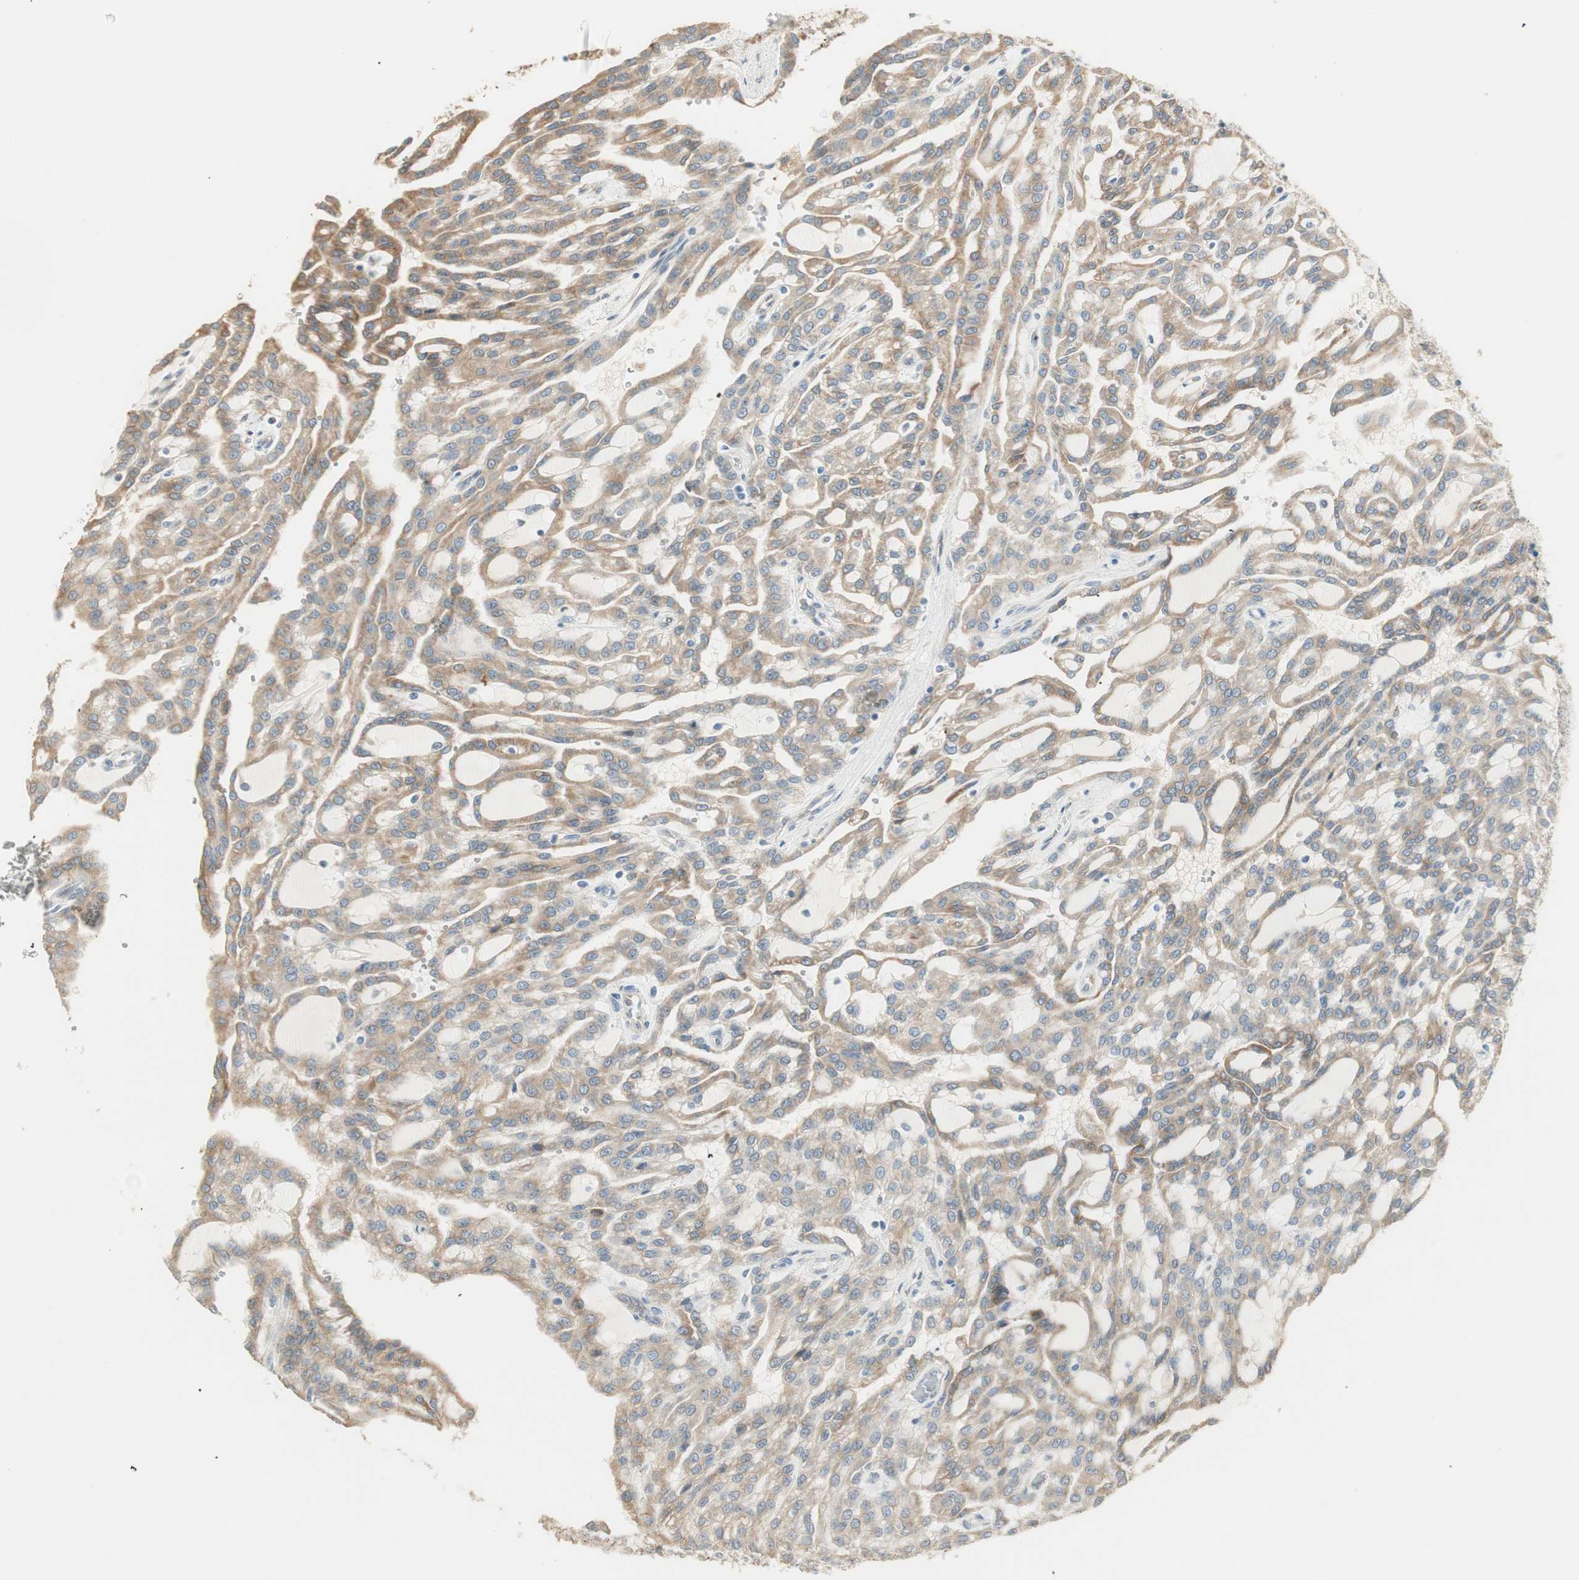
{"staining": {"intensity": "weak", "quantity": ">75%", "location": "cytoplasmic/membranous"}, "tissue": "renal cancer", "cell_type": "Tumor cells", "image_type": "cancer", "snomed": [{"axis": "morphology", "description": "Adenocarcinoma, NOS"}, {"axis": "topography", "description": "Kidney"}], "caption": "Immunohistochemical staining of human renal adenocarcinoma reveals weak cytoplasmic/membranous protein positivity in approximately >75% of tumor cells. (Stains: DAB (3,3'-diaminobenzidine) in brown, nuclei in blue, Microscopy: brightfield microscopy at high magnification).", "gene": "TASOR", "patient": {"sex": "male", "age": 63}}